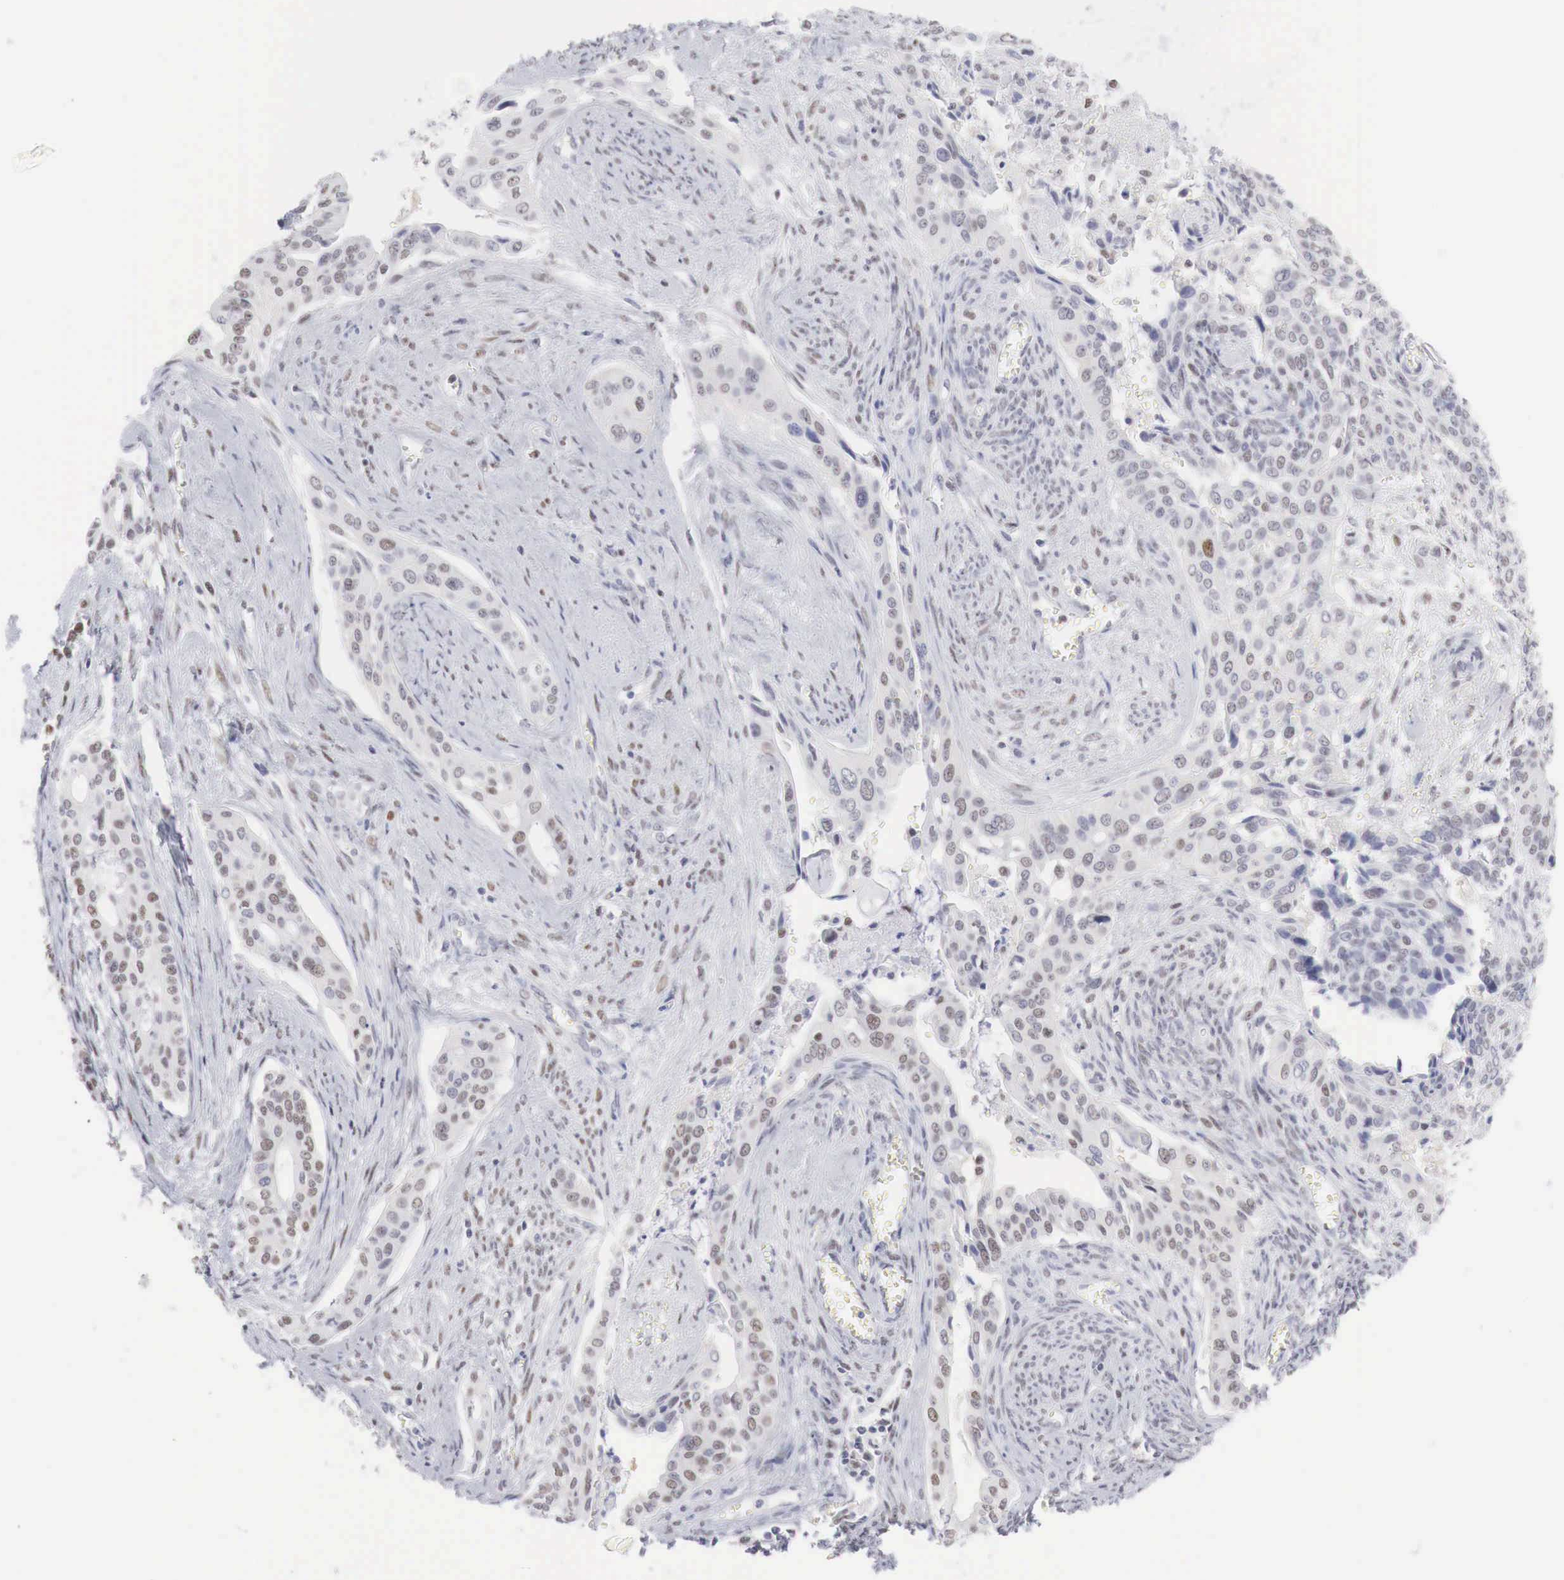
{"staining": {"intensity": "moderate", "quantity": "25%-75%", "location": "nuclear"}, "tissue": "cervical cancer", "cell_type": "Tumor cells", "image_type": "cancer", "snomed": [{"axis": "morphology", "description": "Squamous cell carcinoma, NOS"}, {"axis": "topography", "description": "Cervix"}], "caption": "Immunohistochemistry (DAB) staining of human squamous cell carcinoma (cervical) demonstrates moderate nuclear protein positivity in approximately 25%-75% of tumor cells. (IHC, brightfield microscopy, high magnification).", "gene": "FOXP2", "patient": {"sex": "female", "age": 34}}